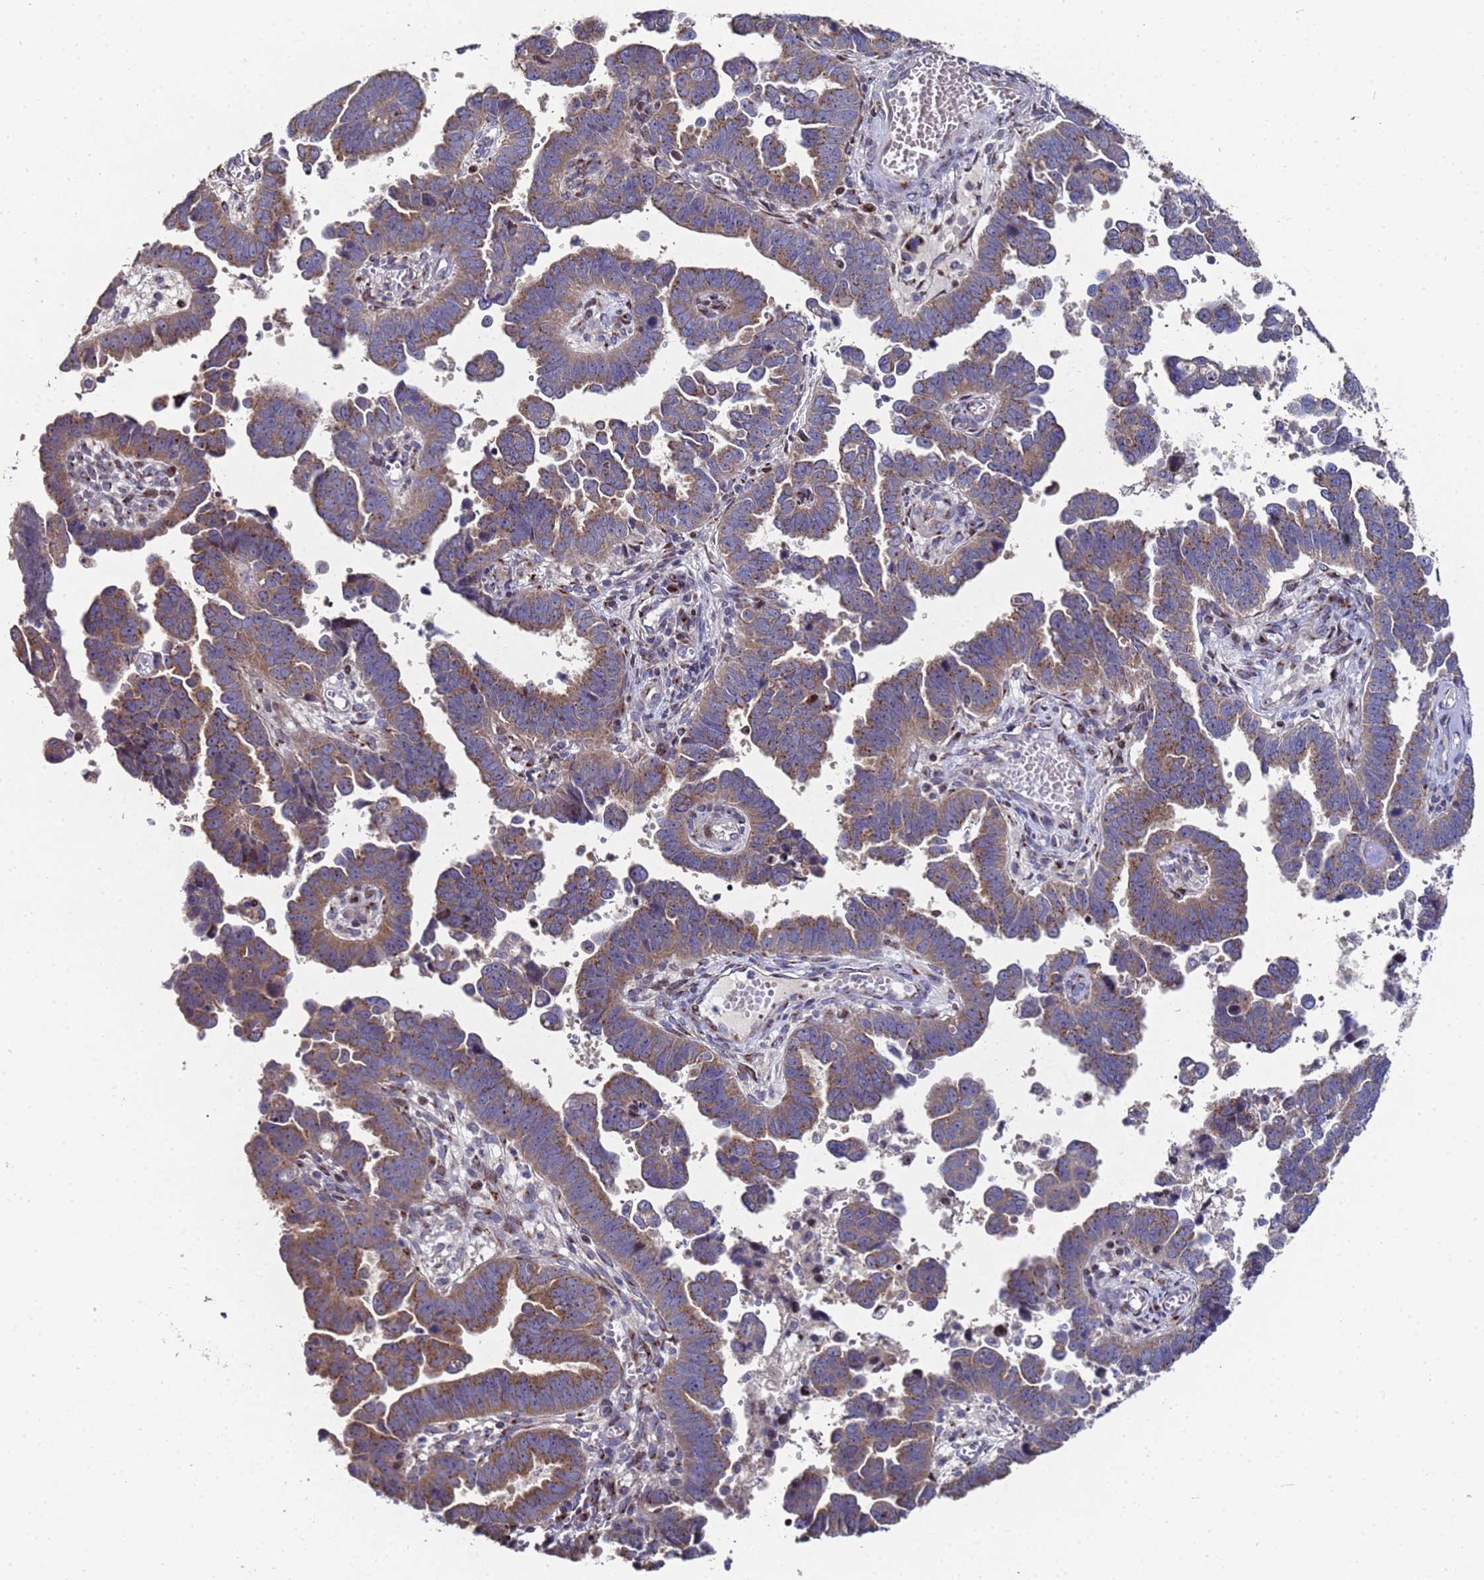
{"staining": {"intensity": "moderate", "quantity": ">75%", "location": "cytoplasmic/membranous"}, "tissue": "endometrial cancer", "cell_type": "Tumor cells", "image_type": "cancer", "snomed": [{"axis": "morphology", "description": "Adenocarcinoma, NOS"}, {"axis": "topography", "description": "Endometrium"}], "caption": "Brown immunohistochemical staining in endometrial cancer displays moderate cytoplasmic/membranous expression in about >75% of tumor cells.", "gene": "NSUN6", "patient": {"sex": "female", "age": 75}}